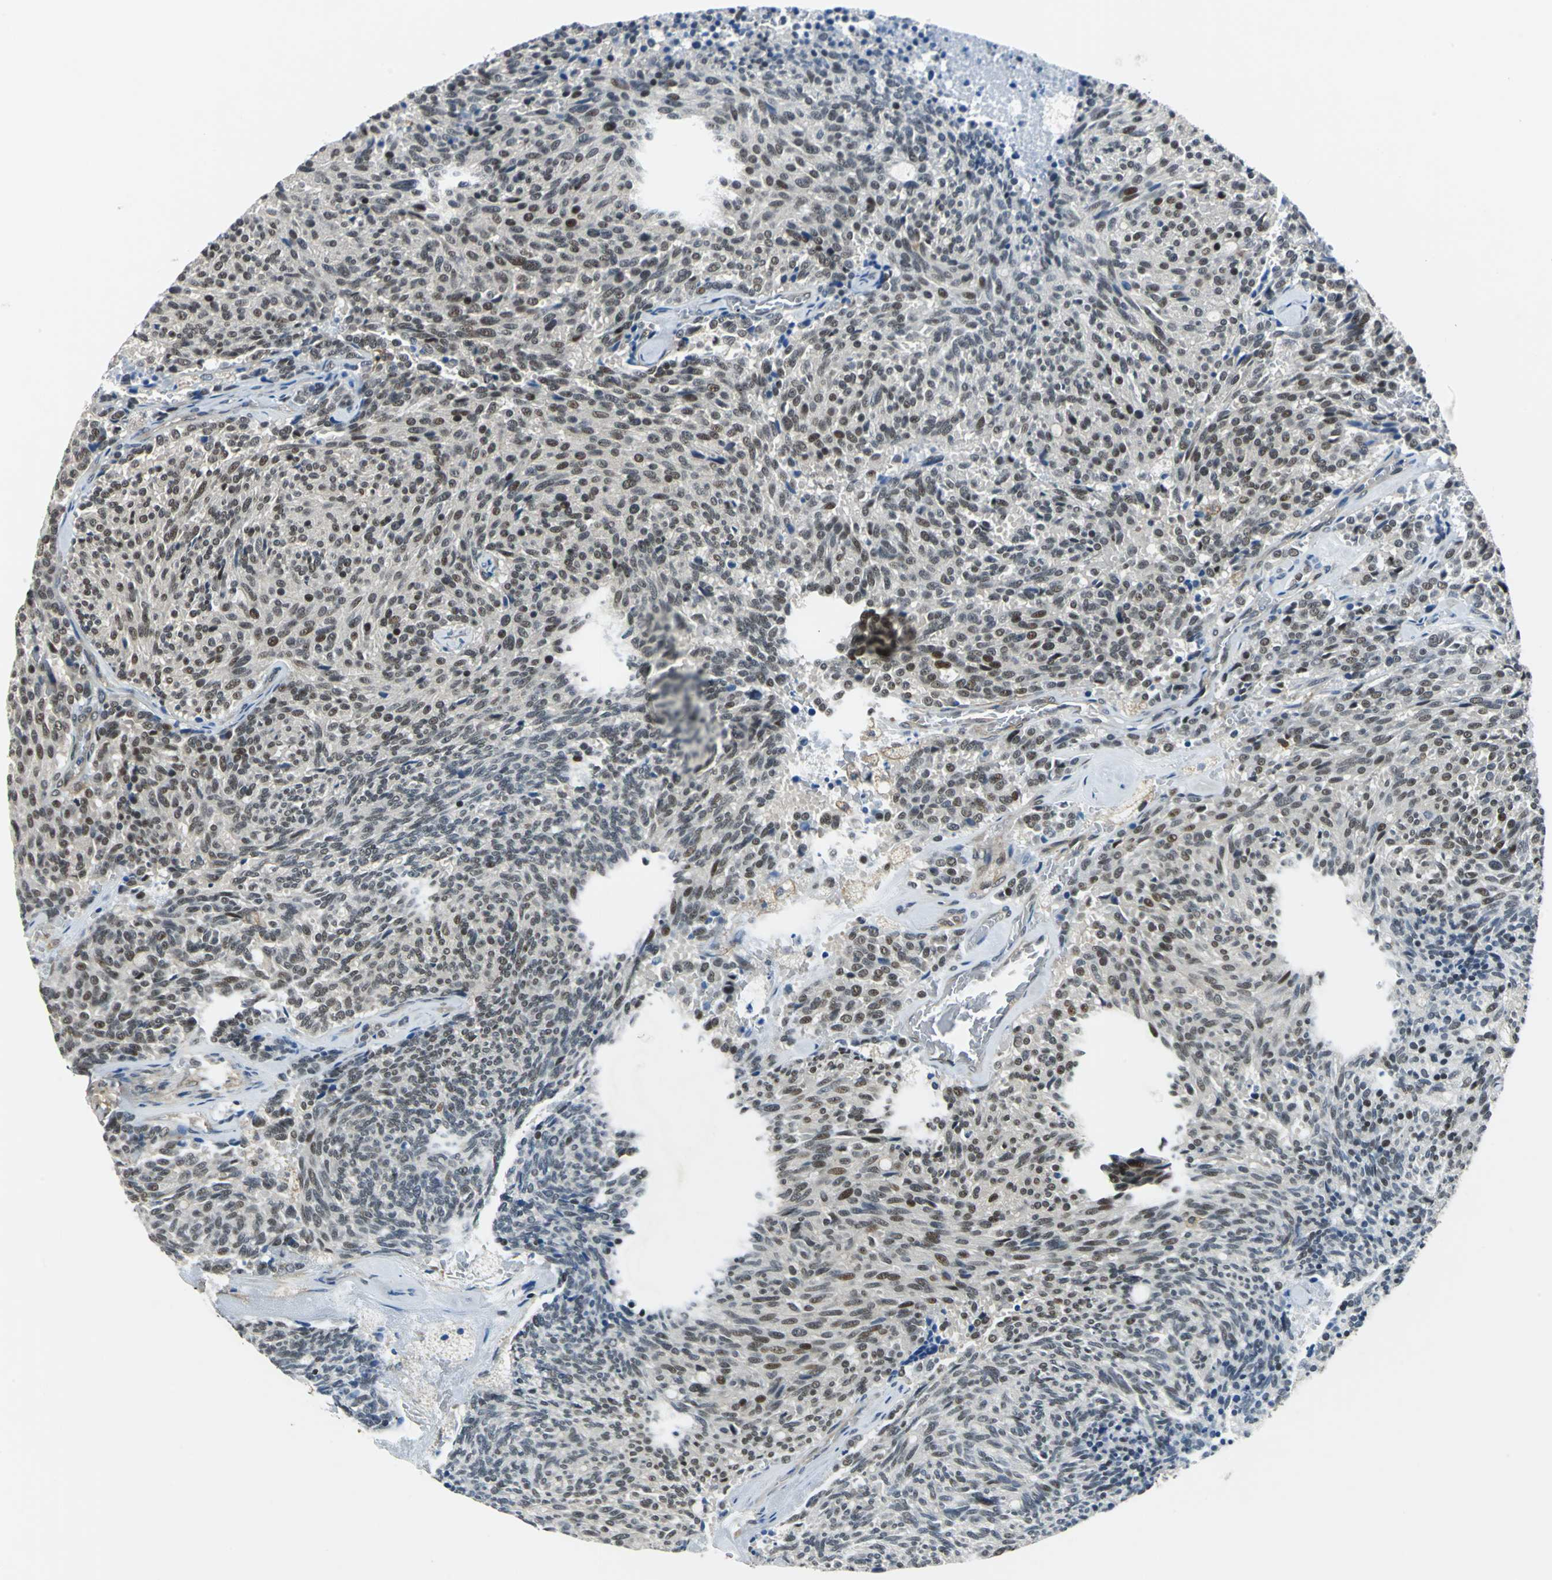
{"staining": {"intensity": "moderate", "quantity": "25%-75%", "location": "nuclear"}, "tissue": "carcinoid", "cell_type": "Tumor cells", "image_type": "cancer", "snomed": [{"axis": "morphology", "description": "Carcinoid, malignant, NOS"}, {"axis": "topography", "description": "Pancreas"}], "caption": "High-magnification brightfield microscopy of carcinoid stained with DAB (brown) and counterstained with hematoxylin (blue). tumor cells exhibit moderate nuclear expression is seen in approximately25%-75% of cells.", "gene": "ARPC3", "patient": {"sex": "female", "age": 54}}